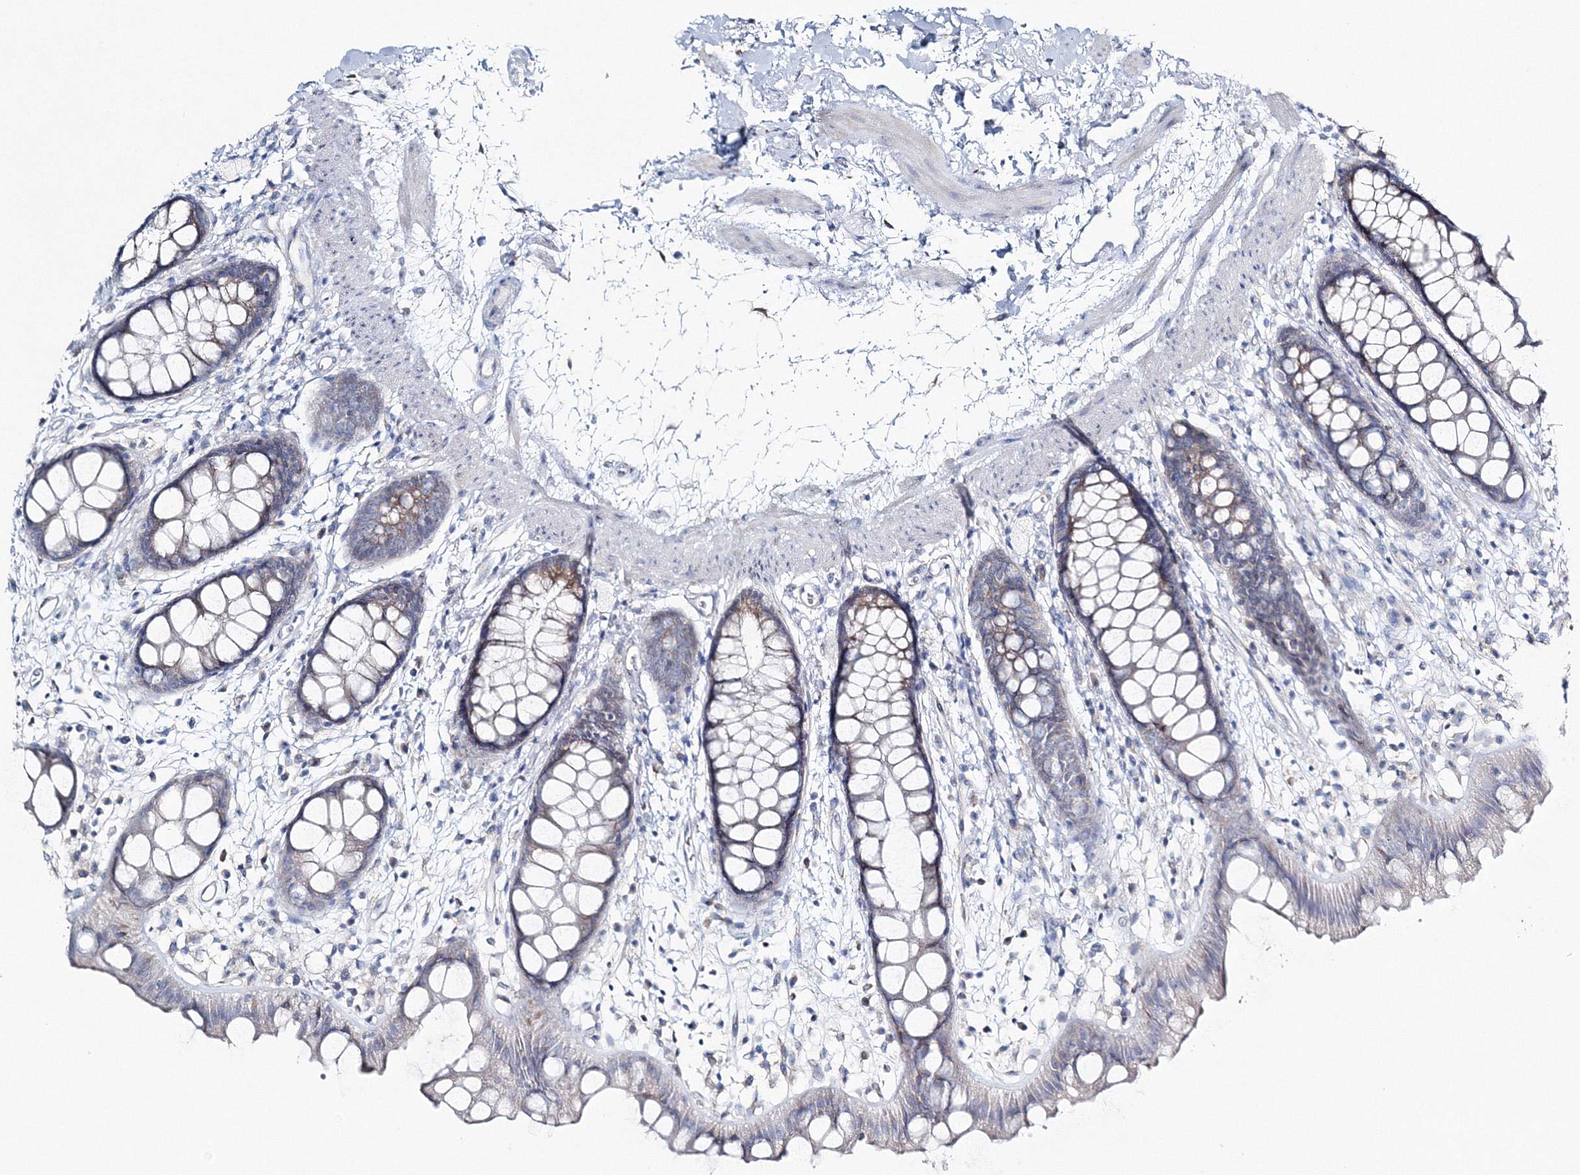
{"staining": {"intensity": "weak", "quantity": "25%-75%", "location": "cytoplasmic/membranous"}, "tissue": "rectum", "cell_type": "Glandular cells", "image_type": "normal", "snomed": [{"axis": "morphology", "description": "Normal tissue, NOS"}, {"axis": "topography", "description": "Rectum"}], "caption": "Approximately 25%-75% of glandular cells in normal rectum show weak cytoplasmic/membranous protein staining as visualized by brown immunohistochemical staining.", "gene": "ENSG00000285283", "patient": {"sex": "female", "age": 65}}